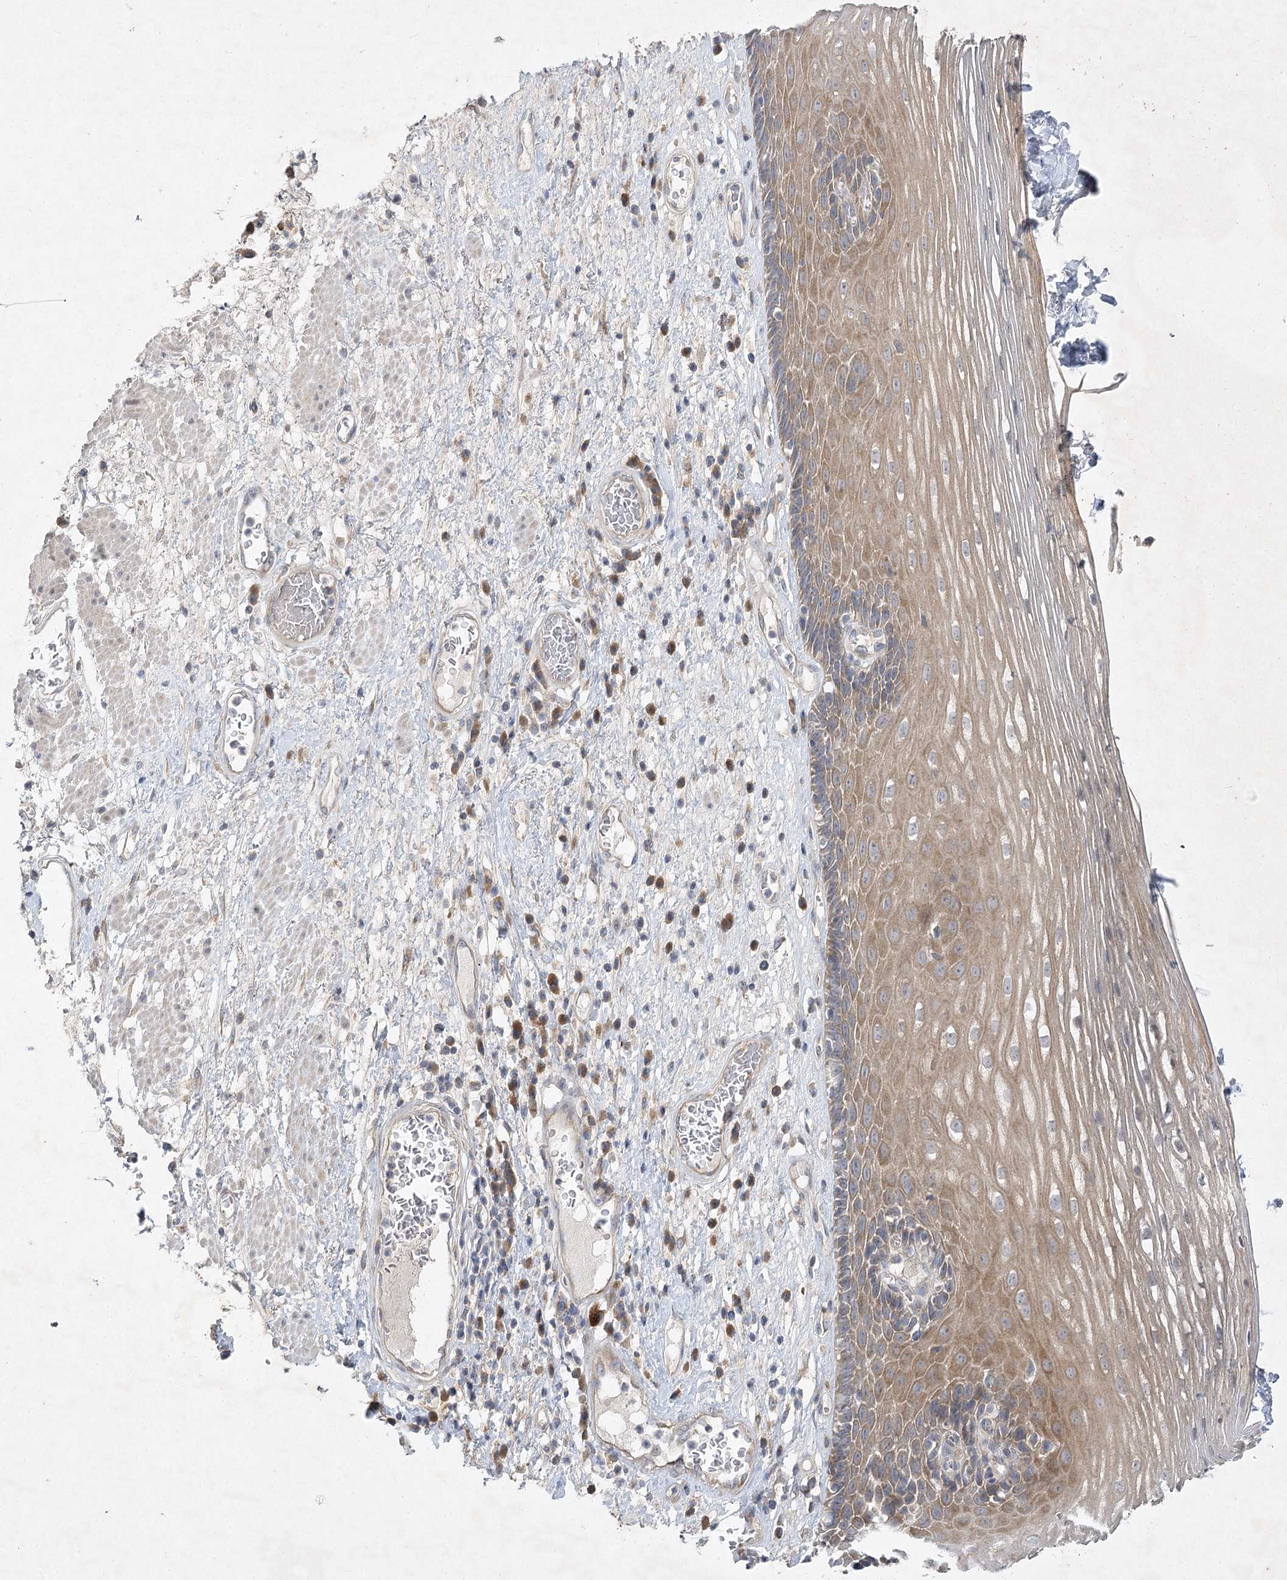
{"staining": {"intensity": "moderate", "quantity": ">75%", "location": "cytoplasmic/membranous"}, "tissue": "esophagus", "cell_type": "Squamous epithelial cells", "image_type": "normal", "snomed": [{"axis": "morphology", "description": "Normal tissue, NOS"}, {"axis": "morphology", "description": "Adenocarcinoma, NOS"}, {"axis": "topography", "description": "Esophagus"}], "caption": "Moderate cytoplasmic/membranous staining for a protein is seen in about >75% of squamous epithelial cells of benign esophagus using IHC.", "gene": "PYROXD1", "patient": {"sex": "male", "age": 62}}